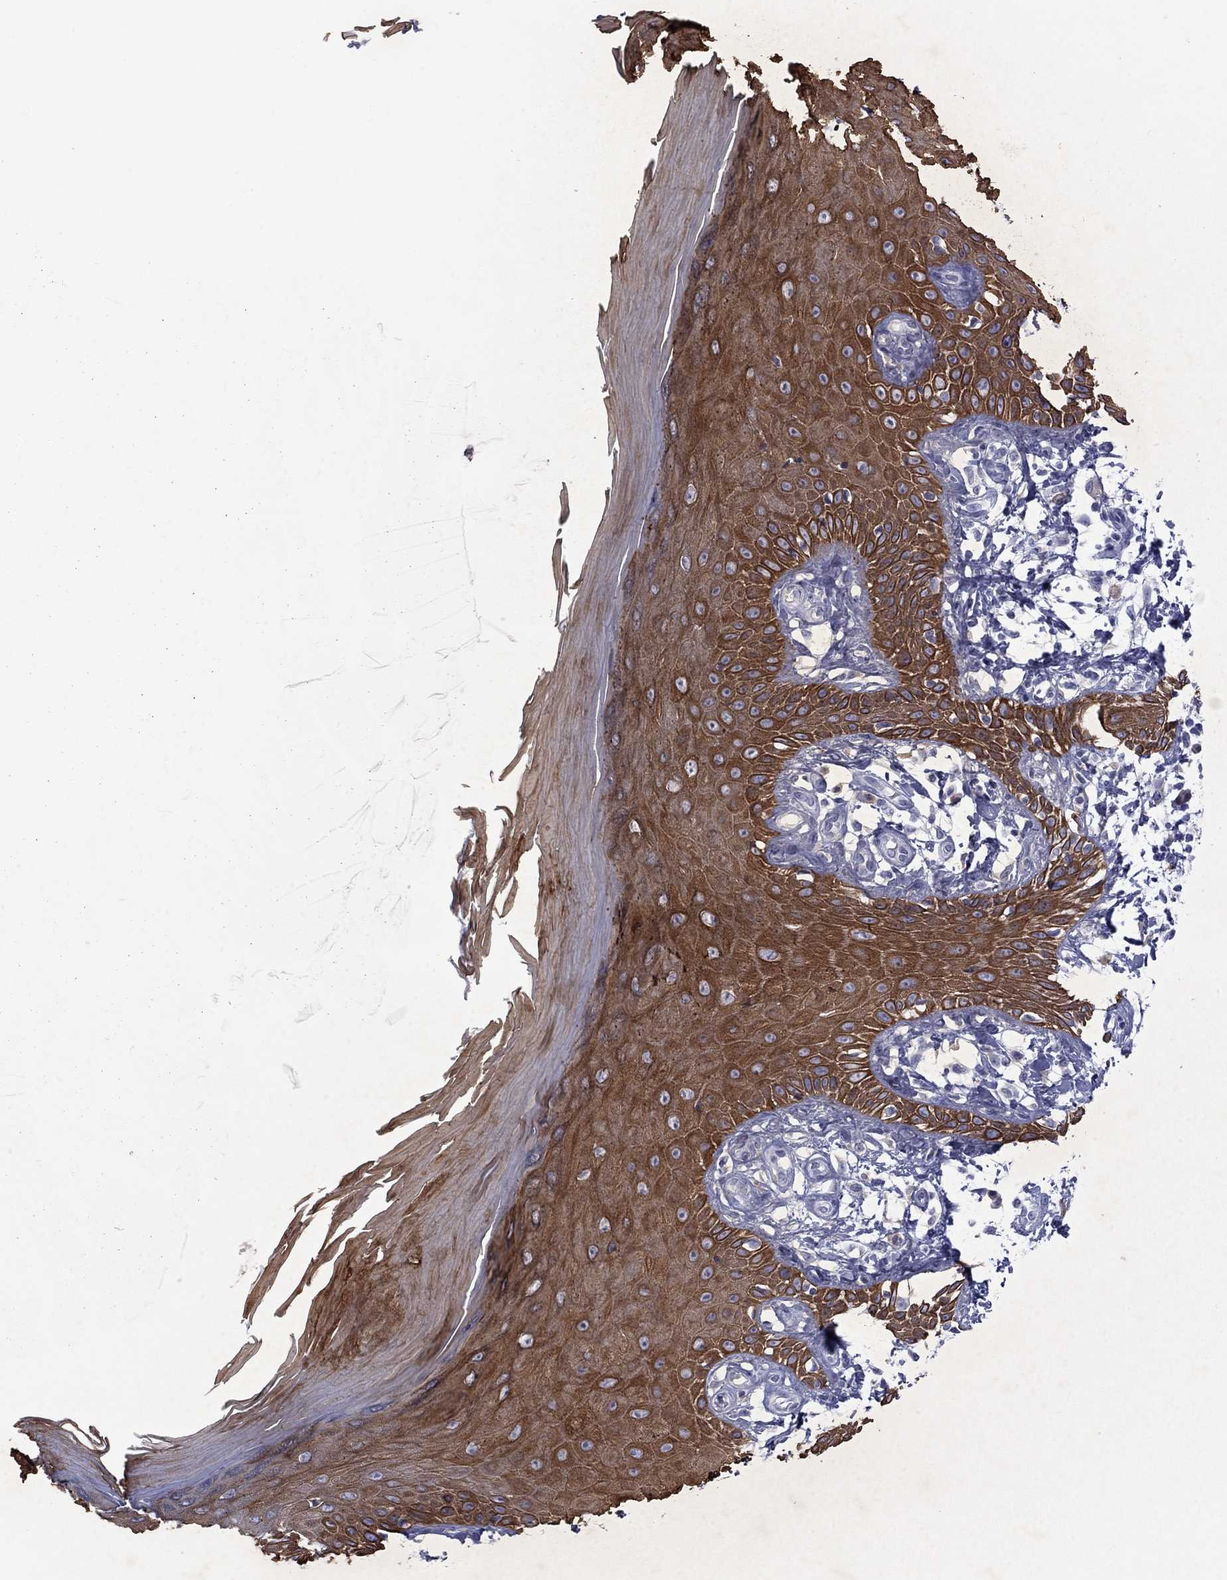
{"staining": {"intensity": "negative", "quantity": "none", "location": "none"}, "tissue": "skin", "cell_type": "Fibroblasts", "image_type": "normal", "snomed": [{"axis": "morphology", "description": "Normal tissue, NOS"}, {"axis": "morphology", "description": "Inflammation, NOS"}, {"axis": "morphology", "description": "Fibrosis, NOS"}, {"axis": "topography", "description": "Skin"}], "caption": "A photomicrograph of skin stained for a protein shows no brown staining in fibroblasts. The staining is performed using DAB (3,3'-diaminobenzidine) brown chromogen with nuclei counter-stained in using hematoxylin.", "gene": "TMPRSS11A", "patient": {"sex": "male", "age": 71}}